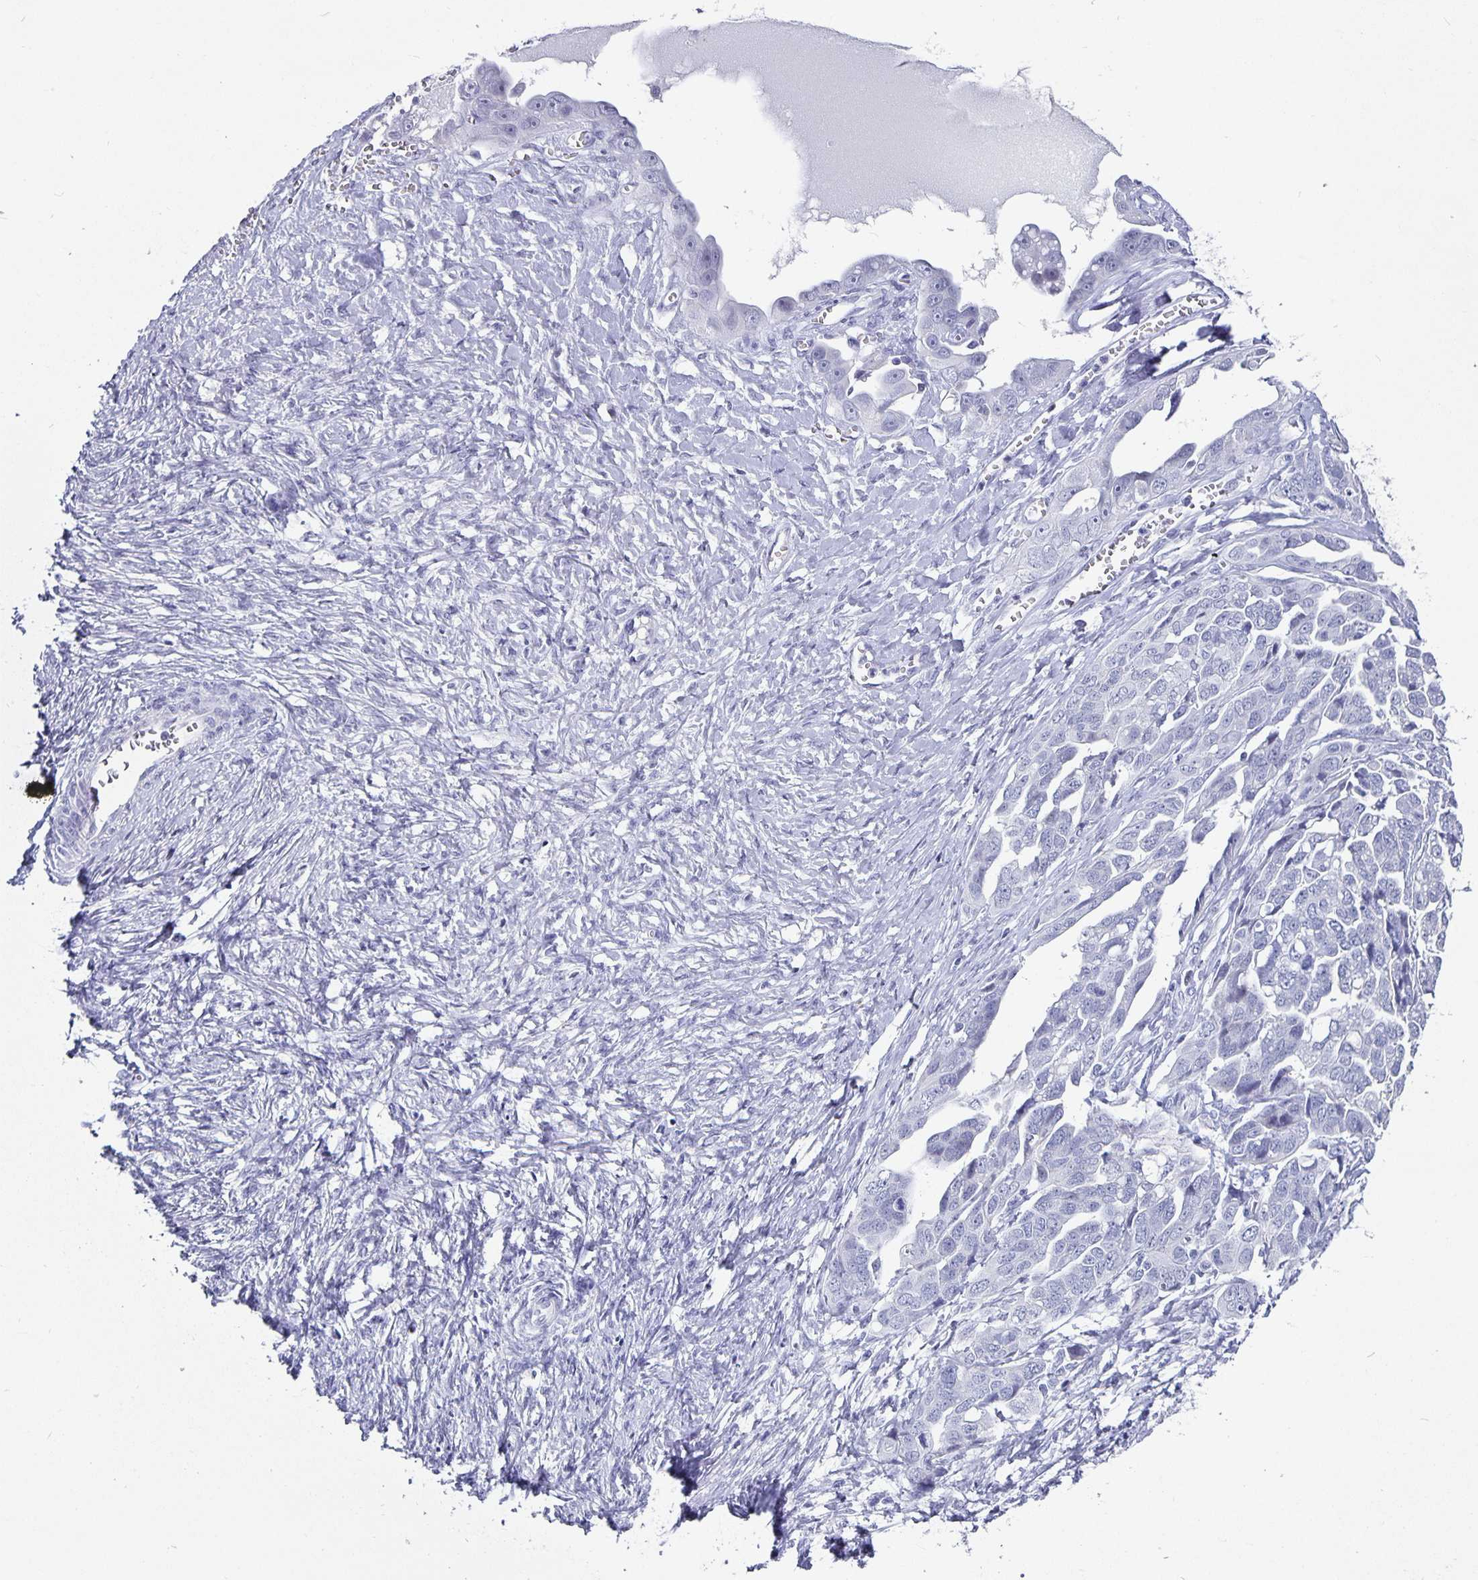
{"staining": {"intensity": "negative", "quantity": "none", "location": "none"}, "tissue": "ovarian cancer", "cell_type": "Tumor cells", "image_type": "cancer", "snomed": [{"axis": "morphology", "description": "Cystadenocarcinoma, serous, NOS"}, {"axis": "topography", "description": "Ovary"}], "caption": "This image is of ovarian cancer stained with immunohistochemistry (IHC) to label a protein in brown with the nuclei are counter-stained blue. There is no expression in tumor cells.", "gene": "OLIG2", "patient": {"sex": "female", "age": 59}}